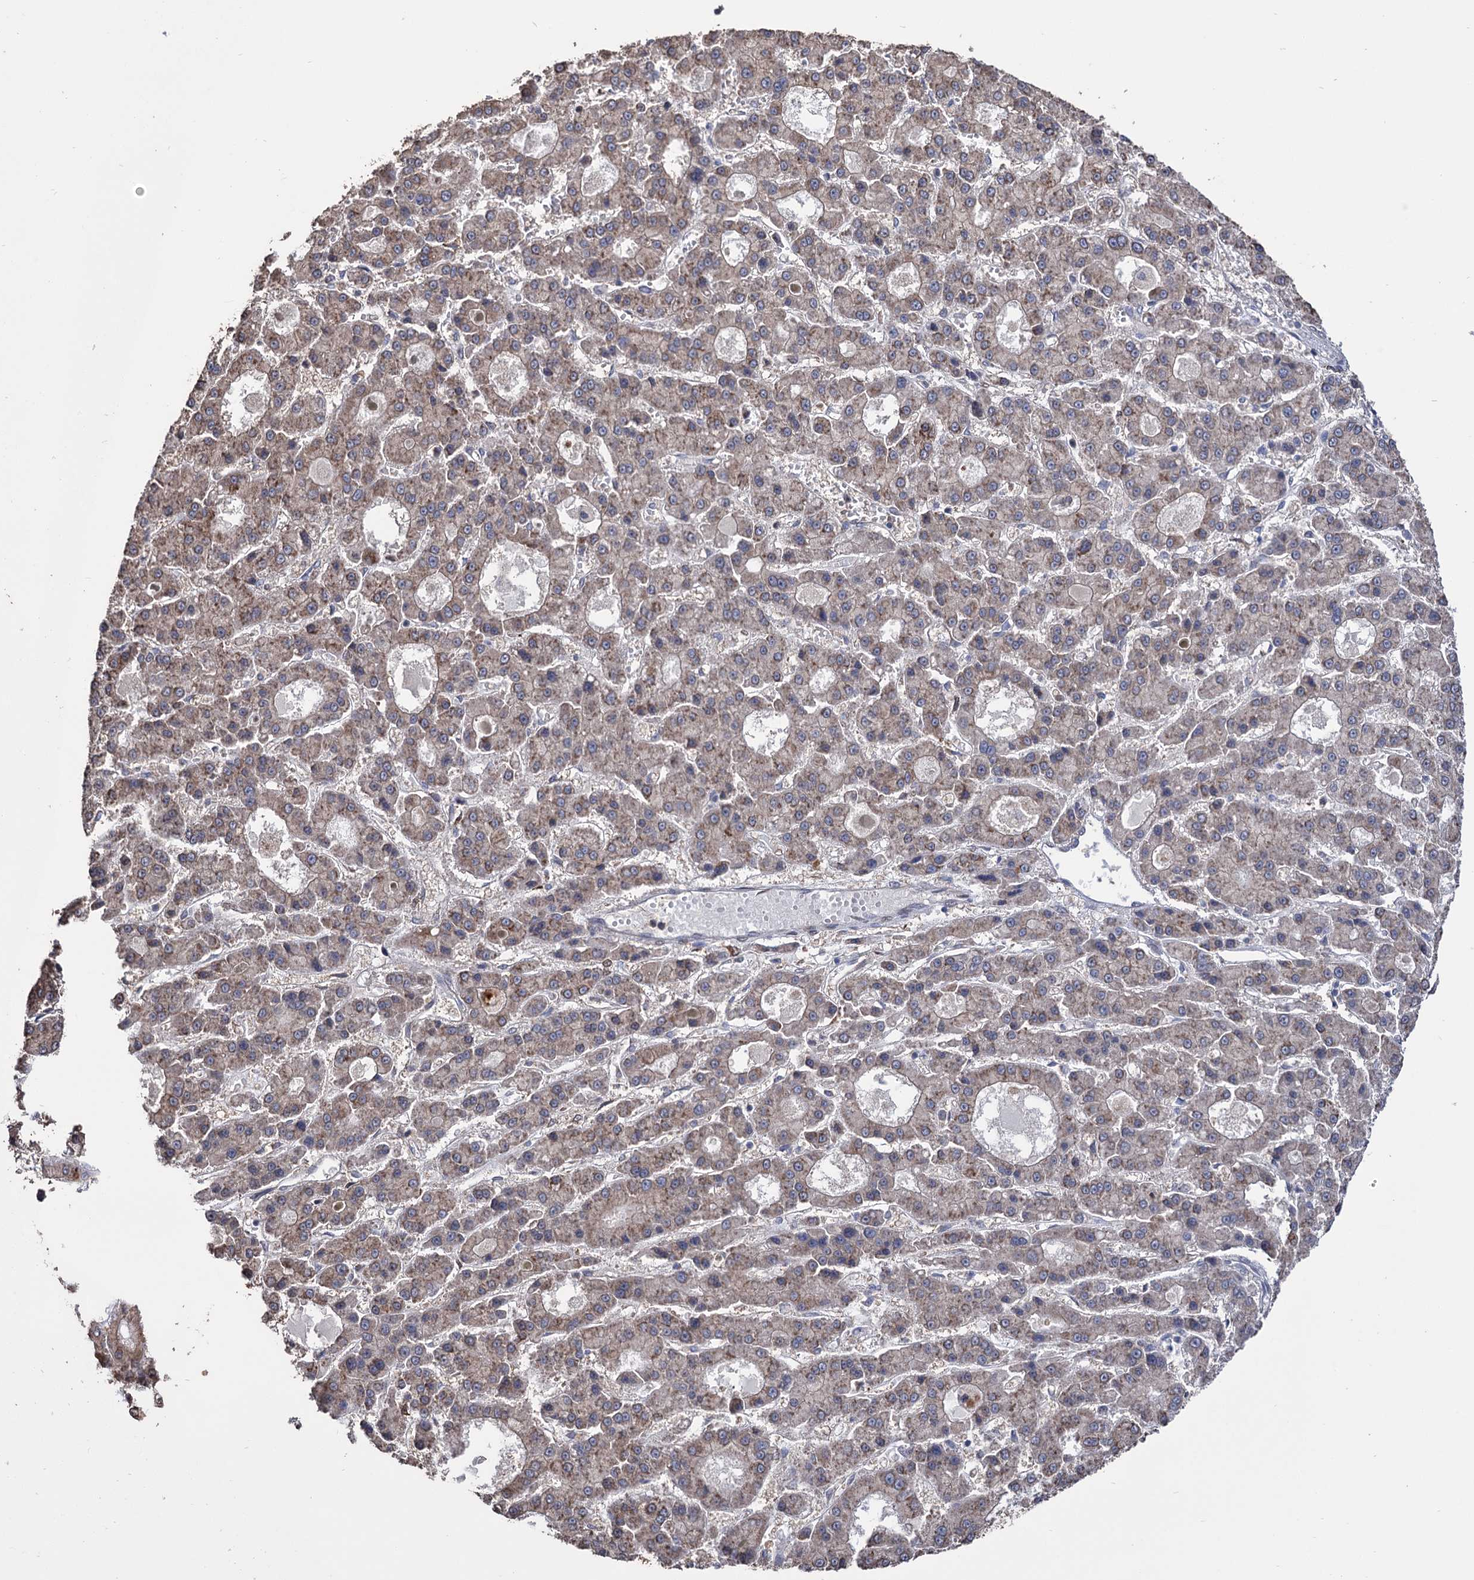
{"staining": {"intensity": "weak", "quantity": ">75%", "location": "cytoplasmic/membranous"}, "tissue": "liver cancer", "cell_type": "Tumor cells", "image_type": "cancer", "snomed": [{"axis": "morphology", "description": "Carcinoma, Hepatocellular, NOS"}, {"axis": "topography", "description": "Liver"}], "caption": "Human liver cancer stained with a protein marker exhibits weak staining in tumor cells.", "gene": "CDAN1", "patient": {"sex": "male", "age": 70}}